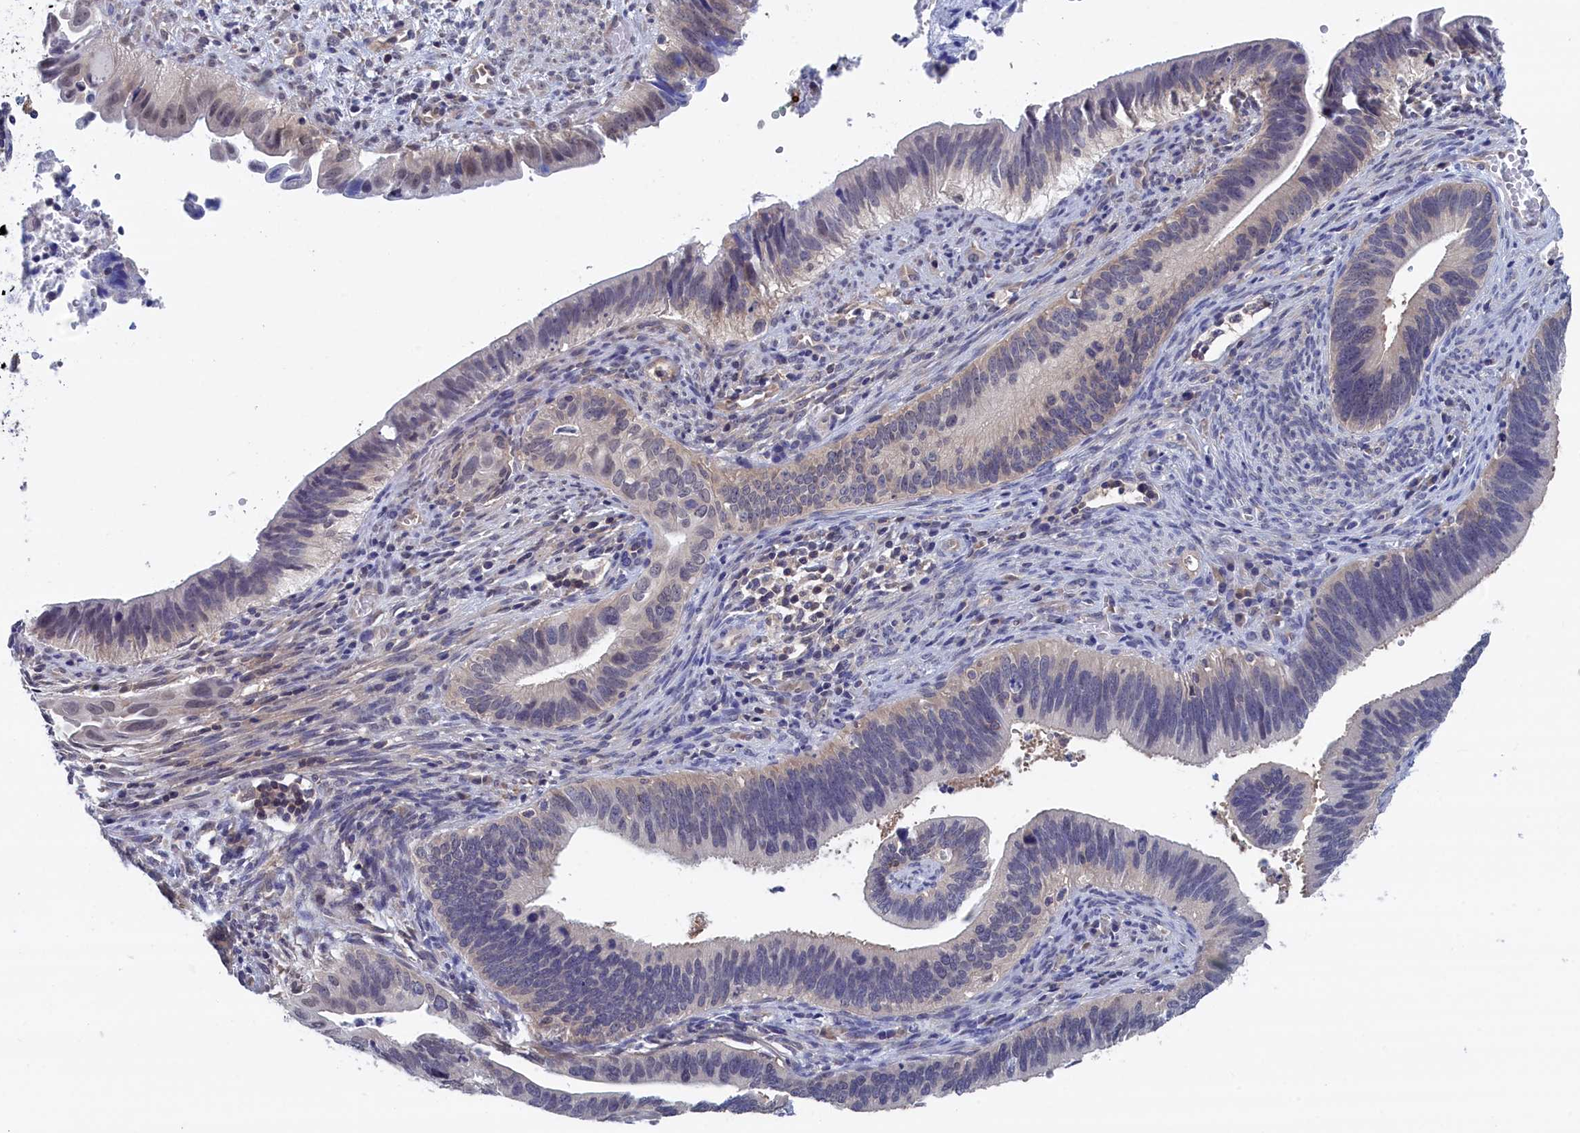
{"staining": {"intensity": "negative", "quantity": "none", "location": "none"}, "tissue": "cervical cancer", "cell_type": "Tumor cells", "image_type": "cancer", "snomed": [{"axis": "morphology", "description": "Adenocarcinoma, NOS"}, {"axis": "topography", "description": "Cervix"}], "caption": "The IHC micrograph has no significant staining in tumor cells of cervical cancer tissue.", "gene": "PGP", "patient": {"sex": "female", "age": 42}}